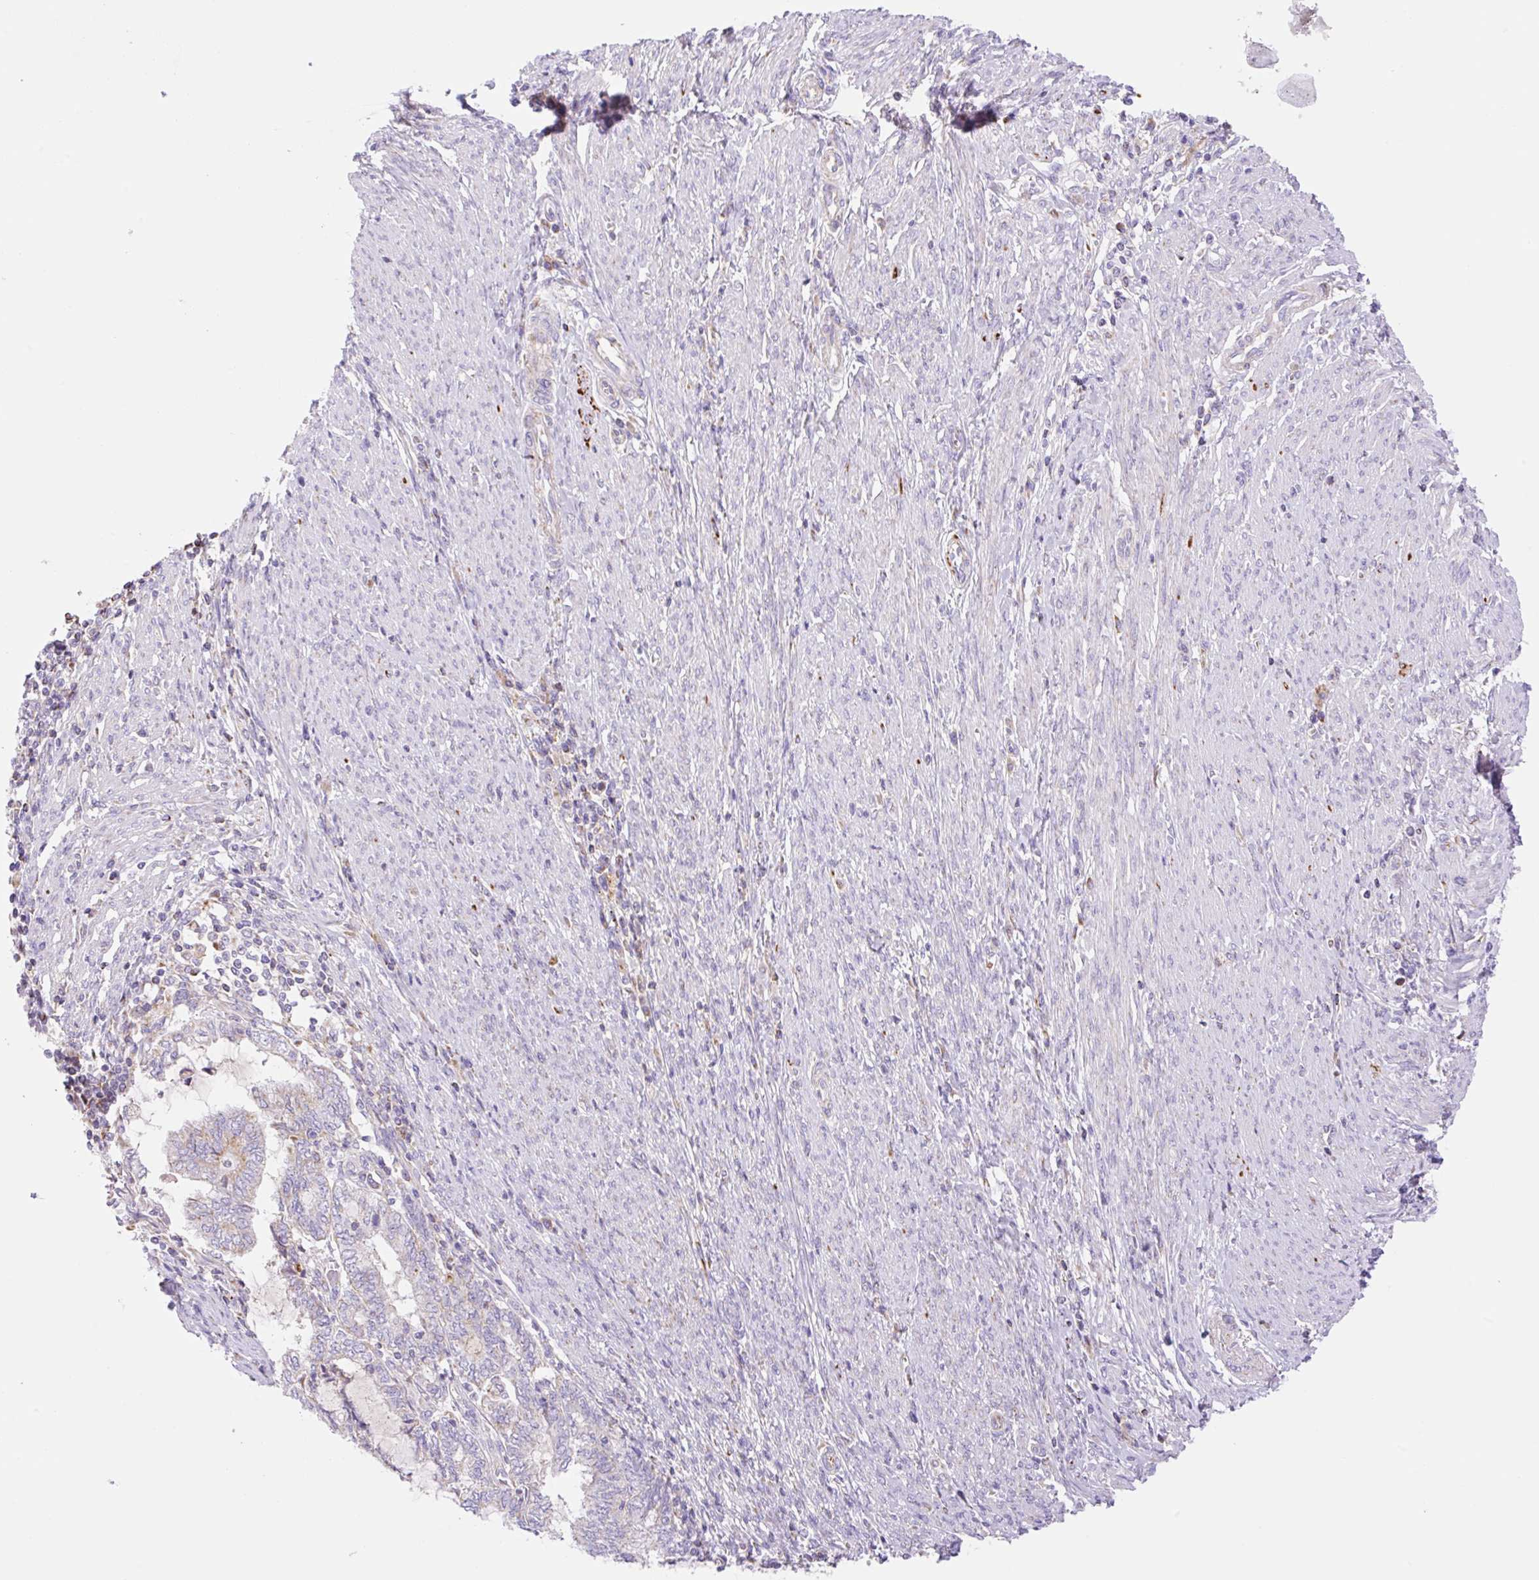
{"staining": {"intensity": "negative", "quantity": "none", "location": "none"}, "tissue": "endometrial cancer", "cell_type": "Tumor cells", "image_type": "cancer", "snomed": [{"axis": "morphology", "description": "Adenocarcinoma, NOS"}, {"axis": "topography", "description": "Uterus"}, {"axis": "topography", "description": "Endometrium"}], "caption": "Endometrial adenocarcinoma was stained to show a protein in brown. There is no significant expression in tumor cells.", "gene": "ETNK2", "patient": {"sex": "female", "age": 70}}